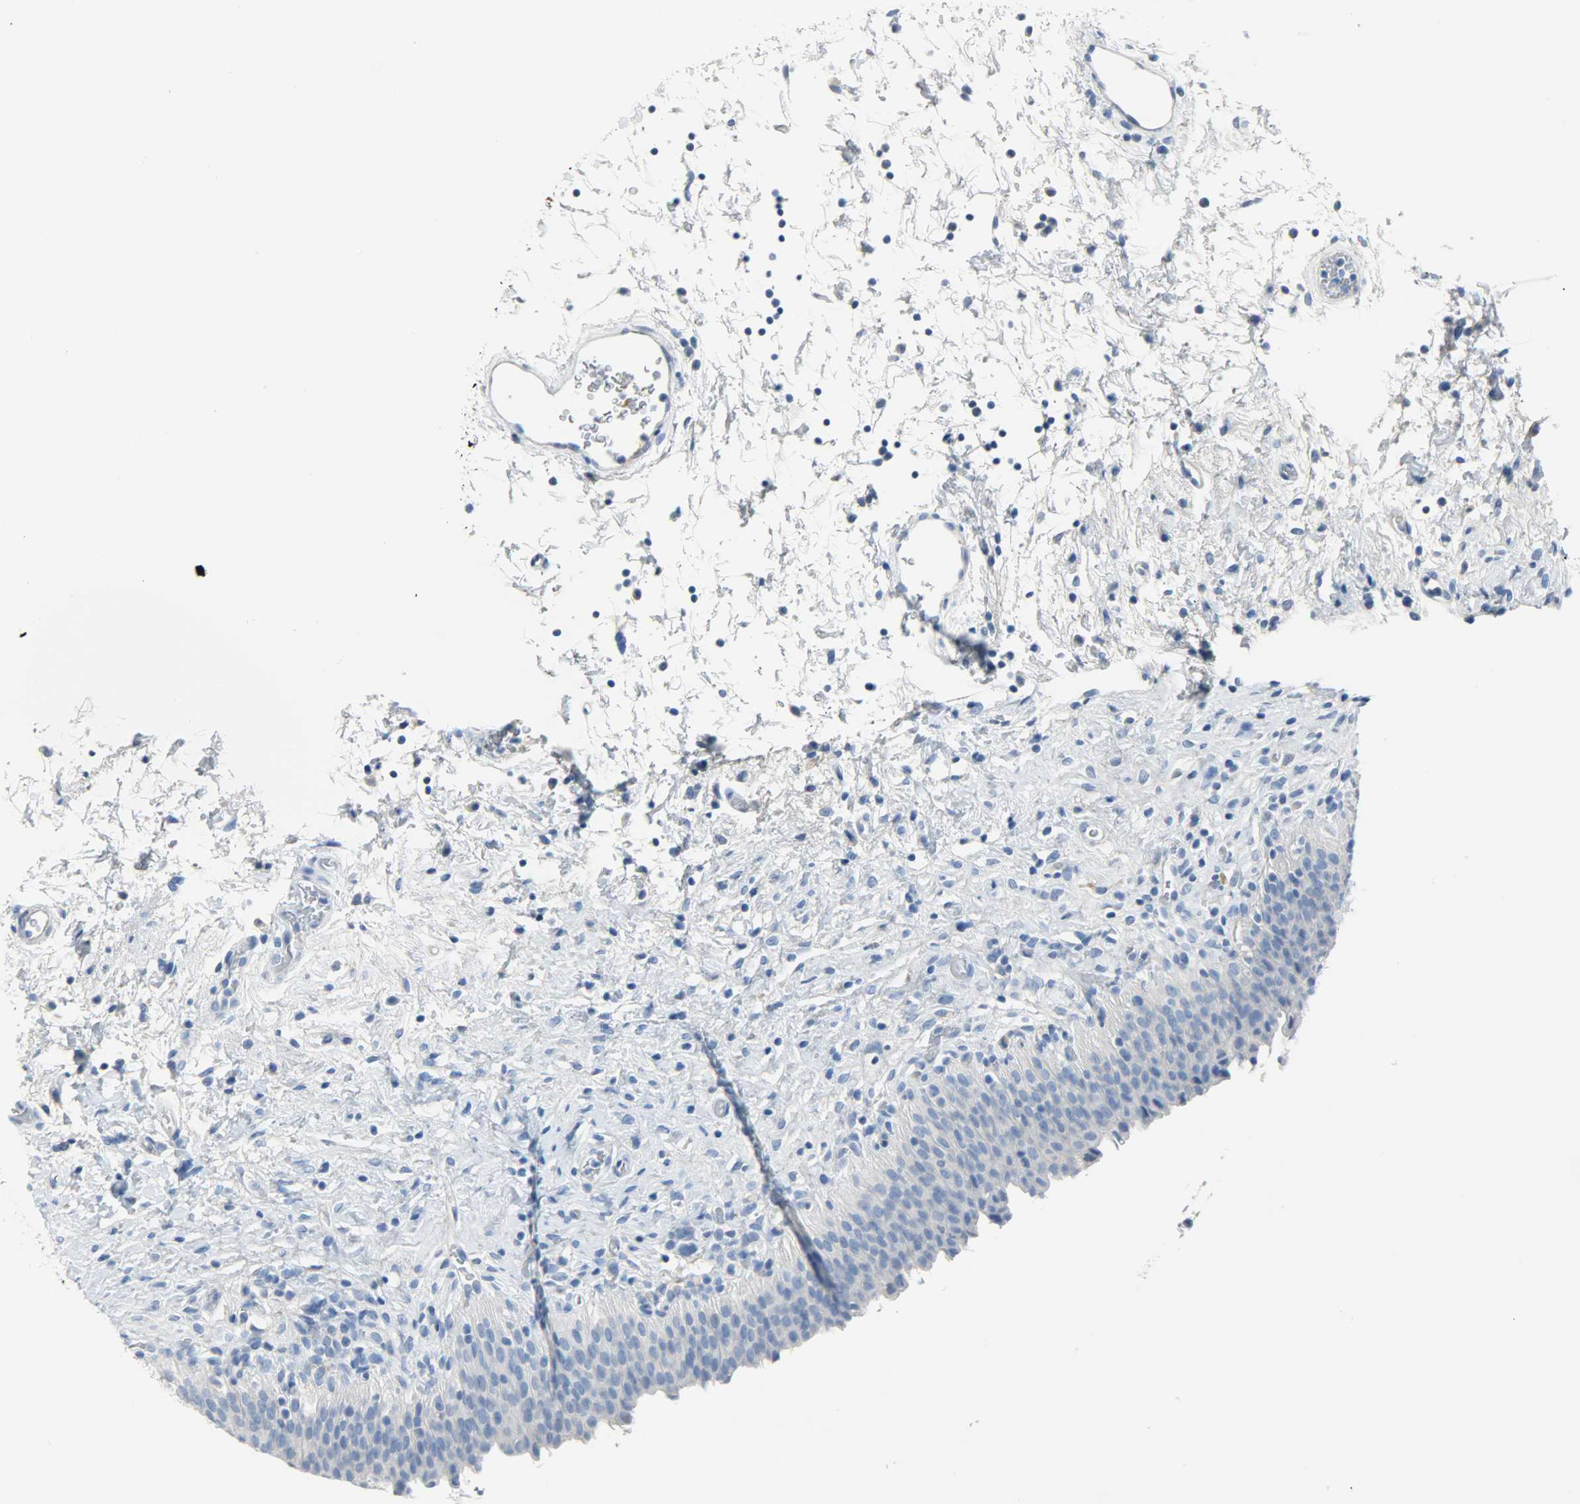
{"staining": {"intensity": "strong", "quantity": "<25%", "location": "cytoplasmic/membranous,nuclear"}, "tissue": "urinary bladder", "cell_type": "Urothelial cells", "image_type": "normal", "snomed": [{"axis": "morphology", "description": "Normal tissue, NOS"}, {"axis": "topography", "description": "Urinary bladder"}], "caption": "A high-resolution photomicrograph shows IHC staining of benign urinary bladder, which shows strong cytoplasmic/membranous,nuclear staining in about <25% of urothelial cells. Nuclei are stained in blue.", "gene": "CRP", "patient": {"sex": "male", "age": 51}}